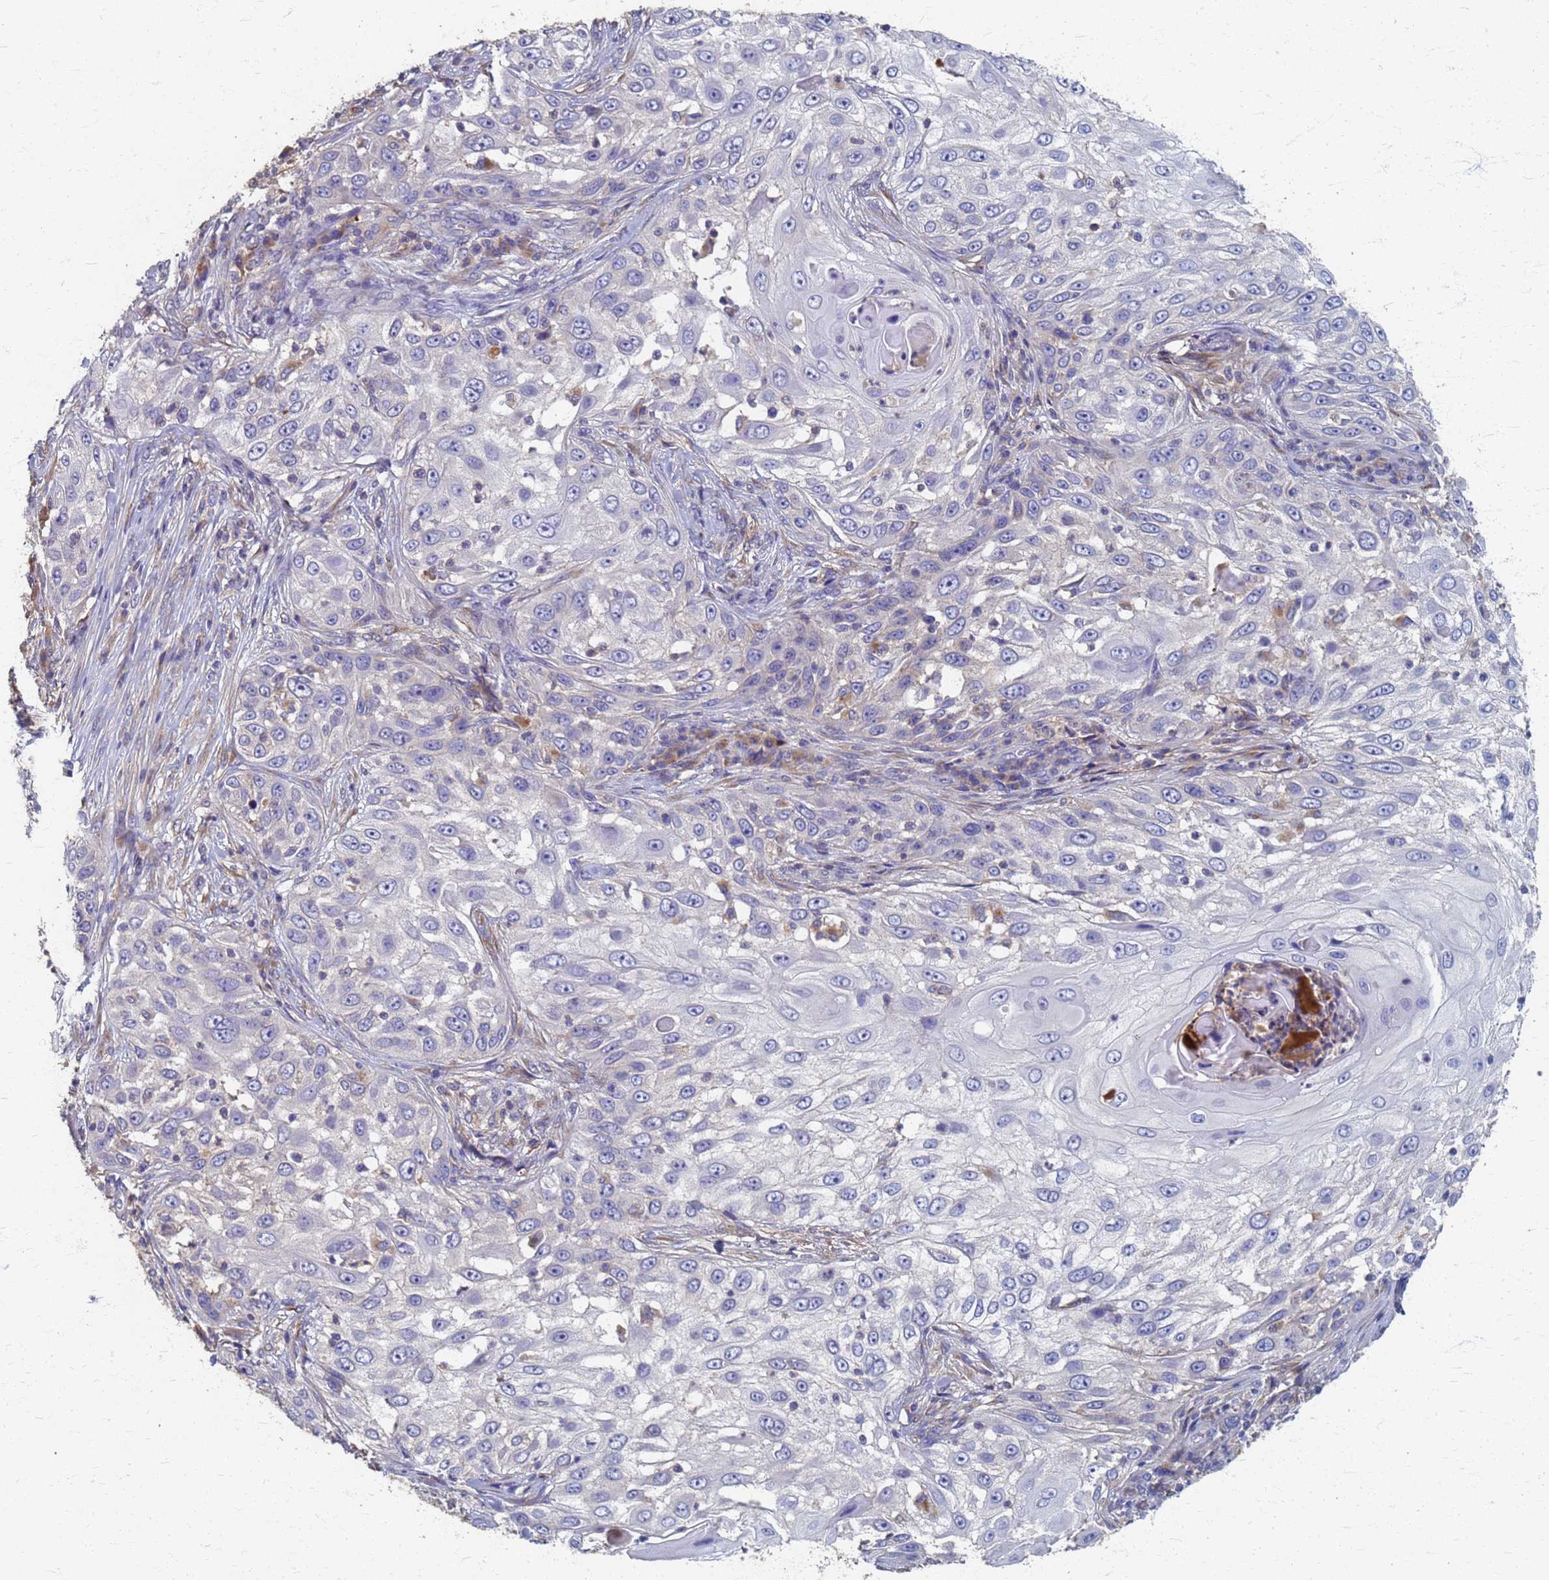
{"staining": {"intensity": "negative", "quantity": "none", "location": "none"}, "tissue": "skin cancer", "cell_type": "Tumor cells", "image_type": "cancer", "snomed": [{"axis": "morphology", "description": "Squamous cell carcinoma, NOS"}, {"axis": "topography", "description": "Skin"}], "caption": "A high-resolution photomicrograph shows immunohistochemistry staining of skin squamous cell carcinoma, which reveals no significant positivity in tumor cells.", "gene": "KRCC1", "patient": {"sex": "female", "age": 44}}